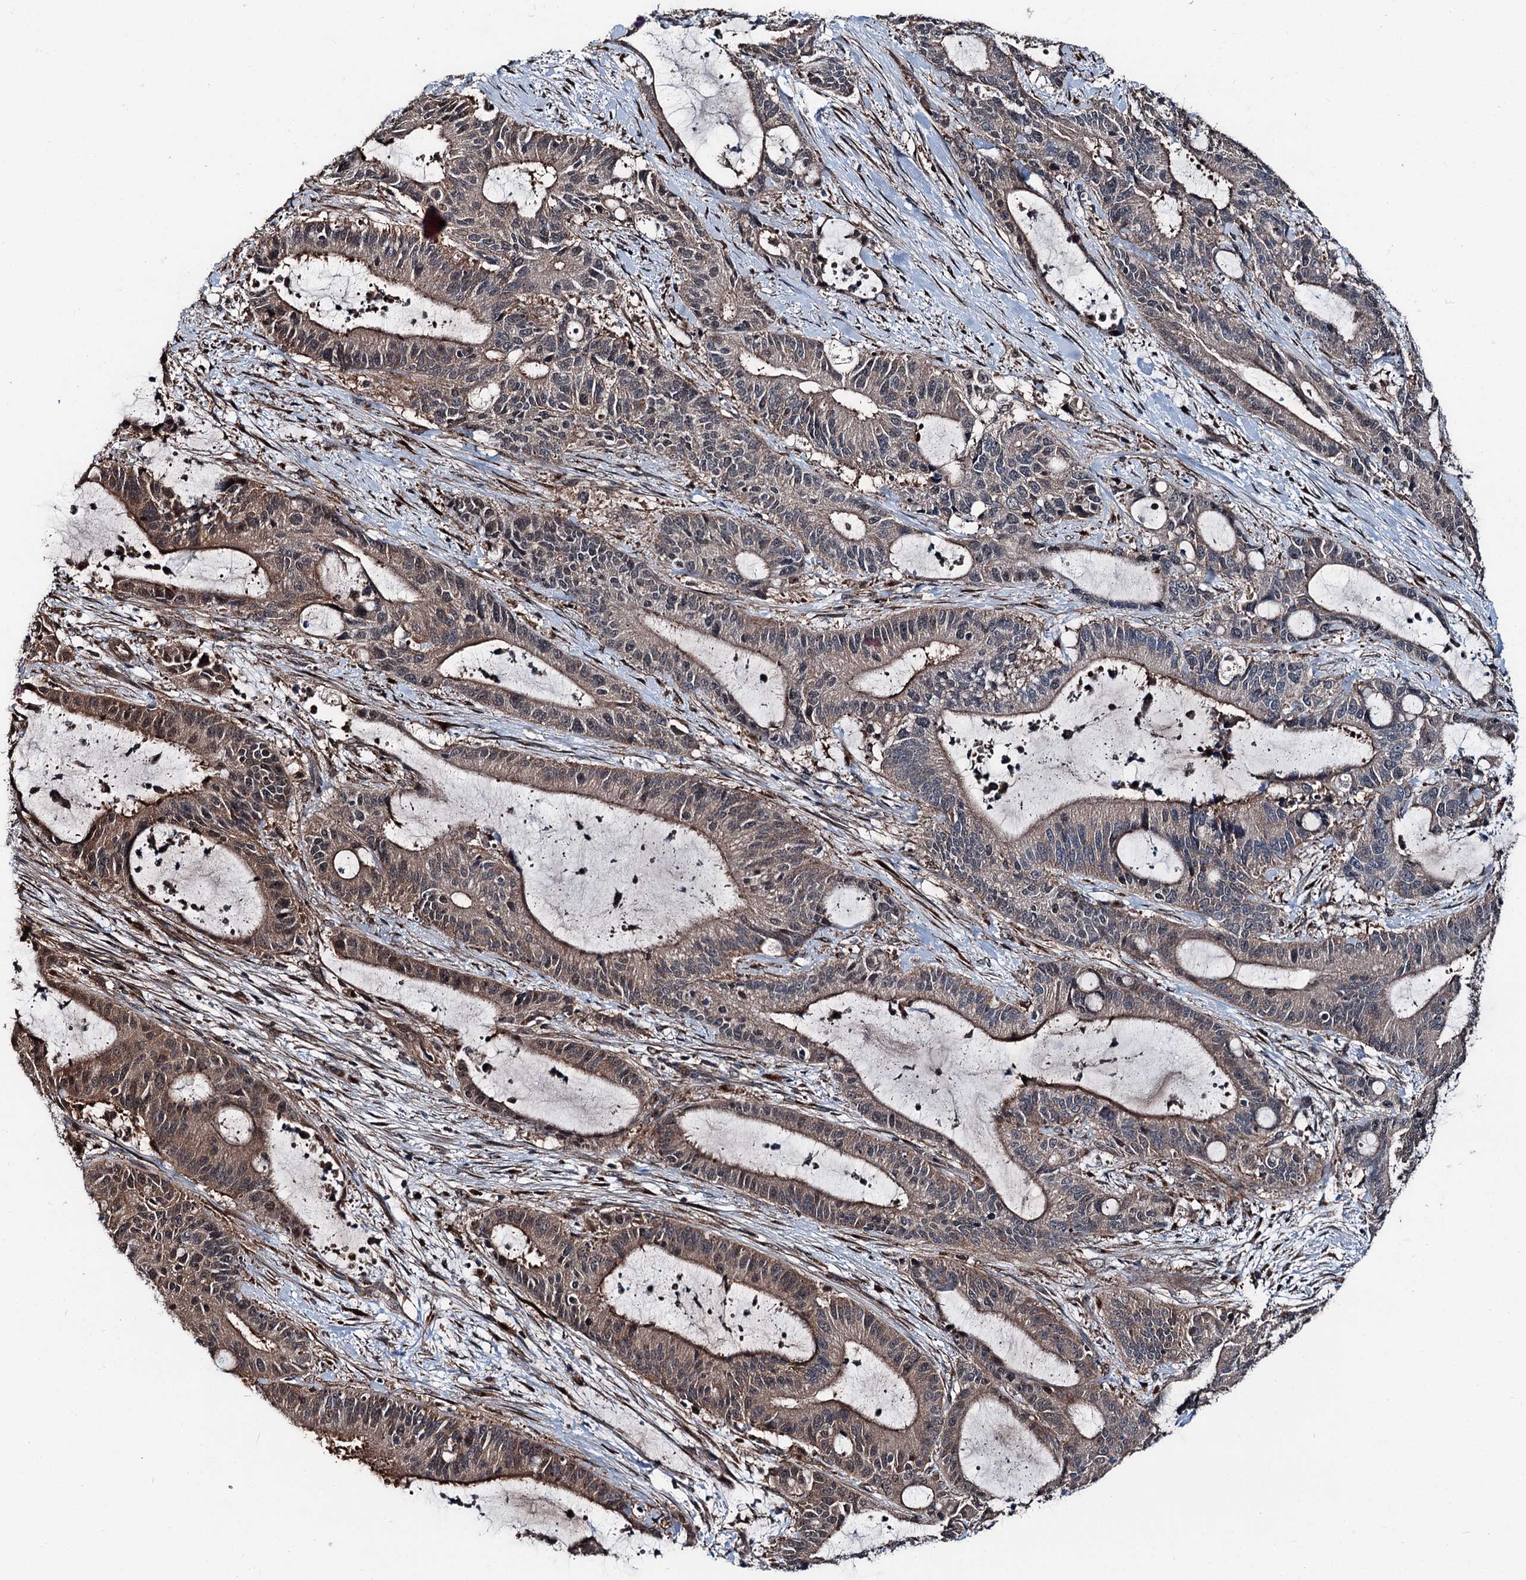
{"staining": {"intensity": "moderate", "quantity": "25%-75%", "location": "cytoplasmic/membranous"}, "tissue": "liver cancer", "cell_type": "Tumor cells", "image_type": "cancer", "snomed": [{"axis": "morphology", "description": "Normal tissue, NOS"}, {"axis": "morphology", "description": "Cholangiocarcinoma"}, {"axis": "topography", "description": "Liver"}, {"axis": "topography", "description": "Peripheral nerve tissue"}], "caption": "Immunohistochemical staining of human liver cancer reveals medium levels of moderate cytoplasmic/membranous positivity in about 25%-75% of tumor cells.", "gene": "PSMD13", "patient": {"sex": "female", "age": 73}}